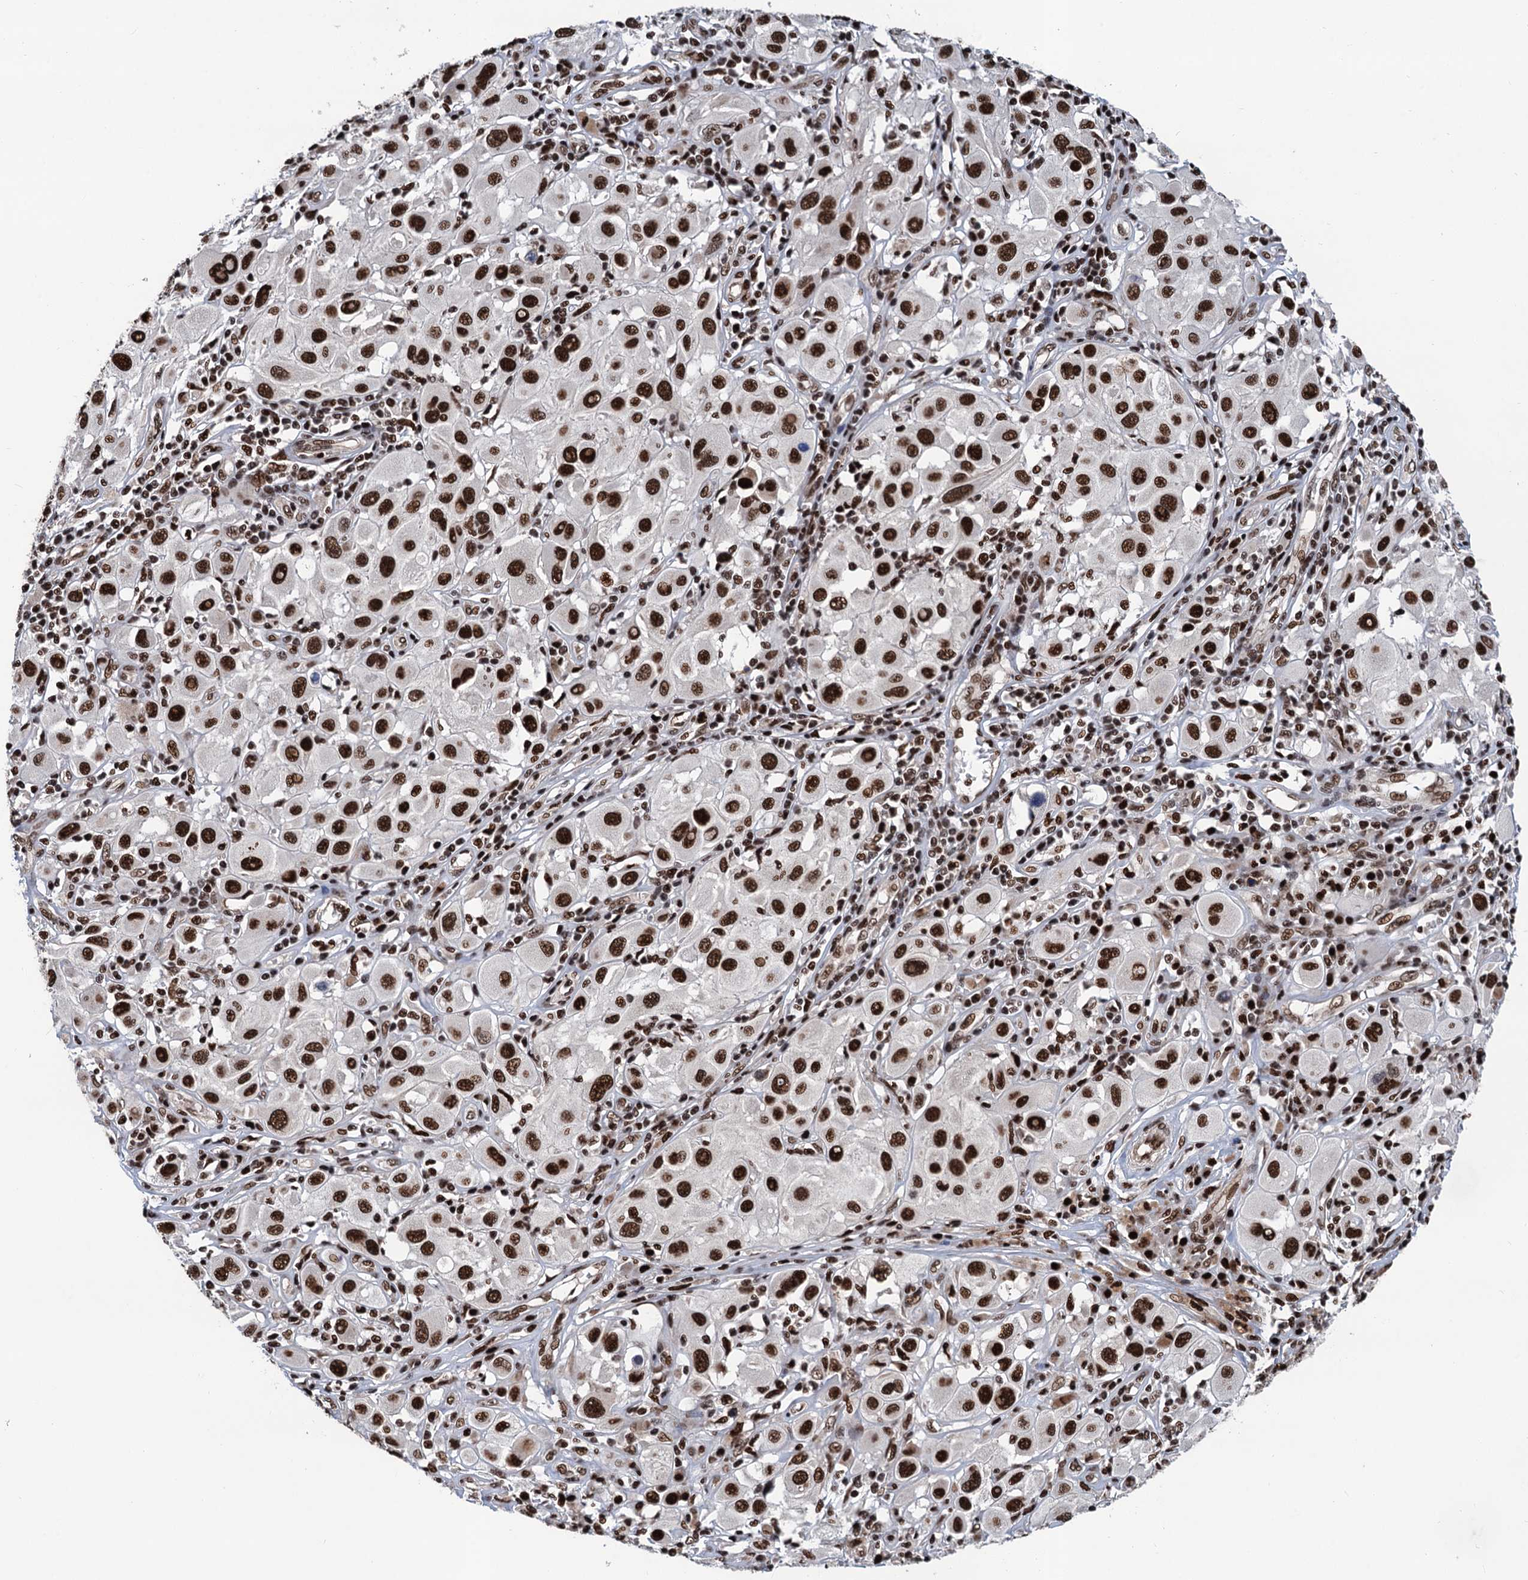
{"staining": {"intensity": "strong", "quantity": ">75%", "location": "nuclear"}, "tissue": "melanoma", "cell_type": "Tumor cells", "image_type": "cancer", "snomed": [{"axis": "morphology", "description": "Malignant melanoma, Metastatic site"}, {"axis": "topography", "description": "Skin"}], "caption": "Immunohistochemical staining of human melanoma demonstrates high levels of strong nuclear staining in approximately >75% of tumor cells. Using DAB (brown) and hematoxylin (blue) stains, captured at high magnification using brightfield microscopy.", "gene": "PPP4R1", "patient": {"sex": "male", "age": 41}}